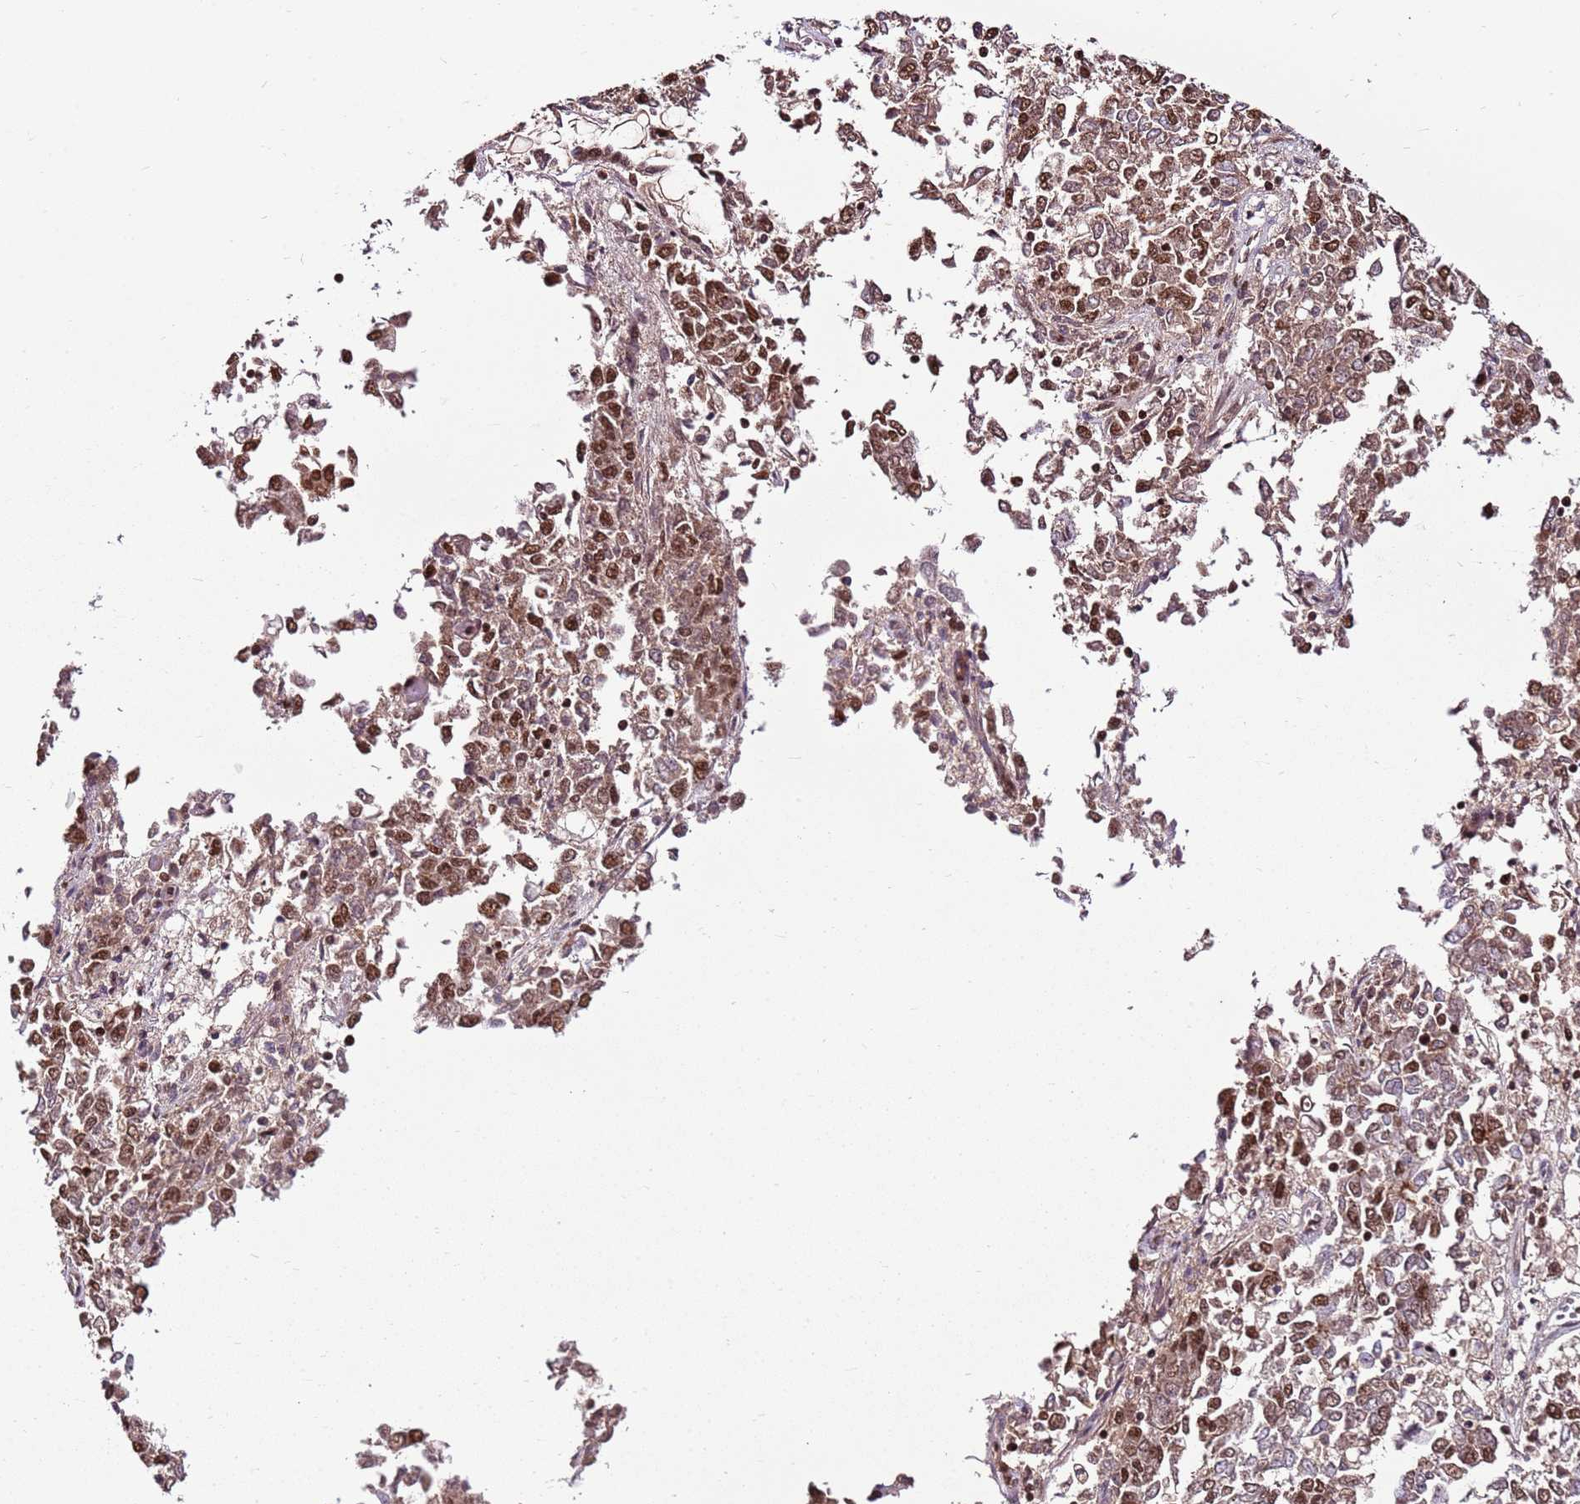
{"staining": {"intensity": "moderate", "quantity": ">75%", "location": "nuclear"}, "tissue": "endometrial cancer", "cell_type": "Tumor cells", "image_type": "cancer", "snomed": [{"axis": "morphology", "description": "Adenocarcinoma, NOS"}, {"axis": "topography", "description": "Endometrium"}], "caption": "The immunohistochemical stain highlights moderate nuclear expression in tumor cells of endometrial adenocarcinoma tissue. The protein of interest is shown in brown color, while the nuclei are stained blue.", "gene": "ZBTB12", "patient": {"sex": "female", "age": 80}}